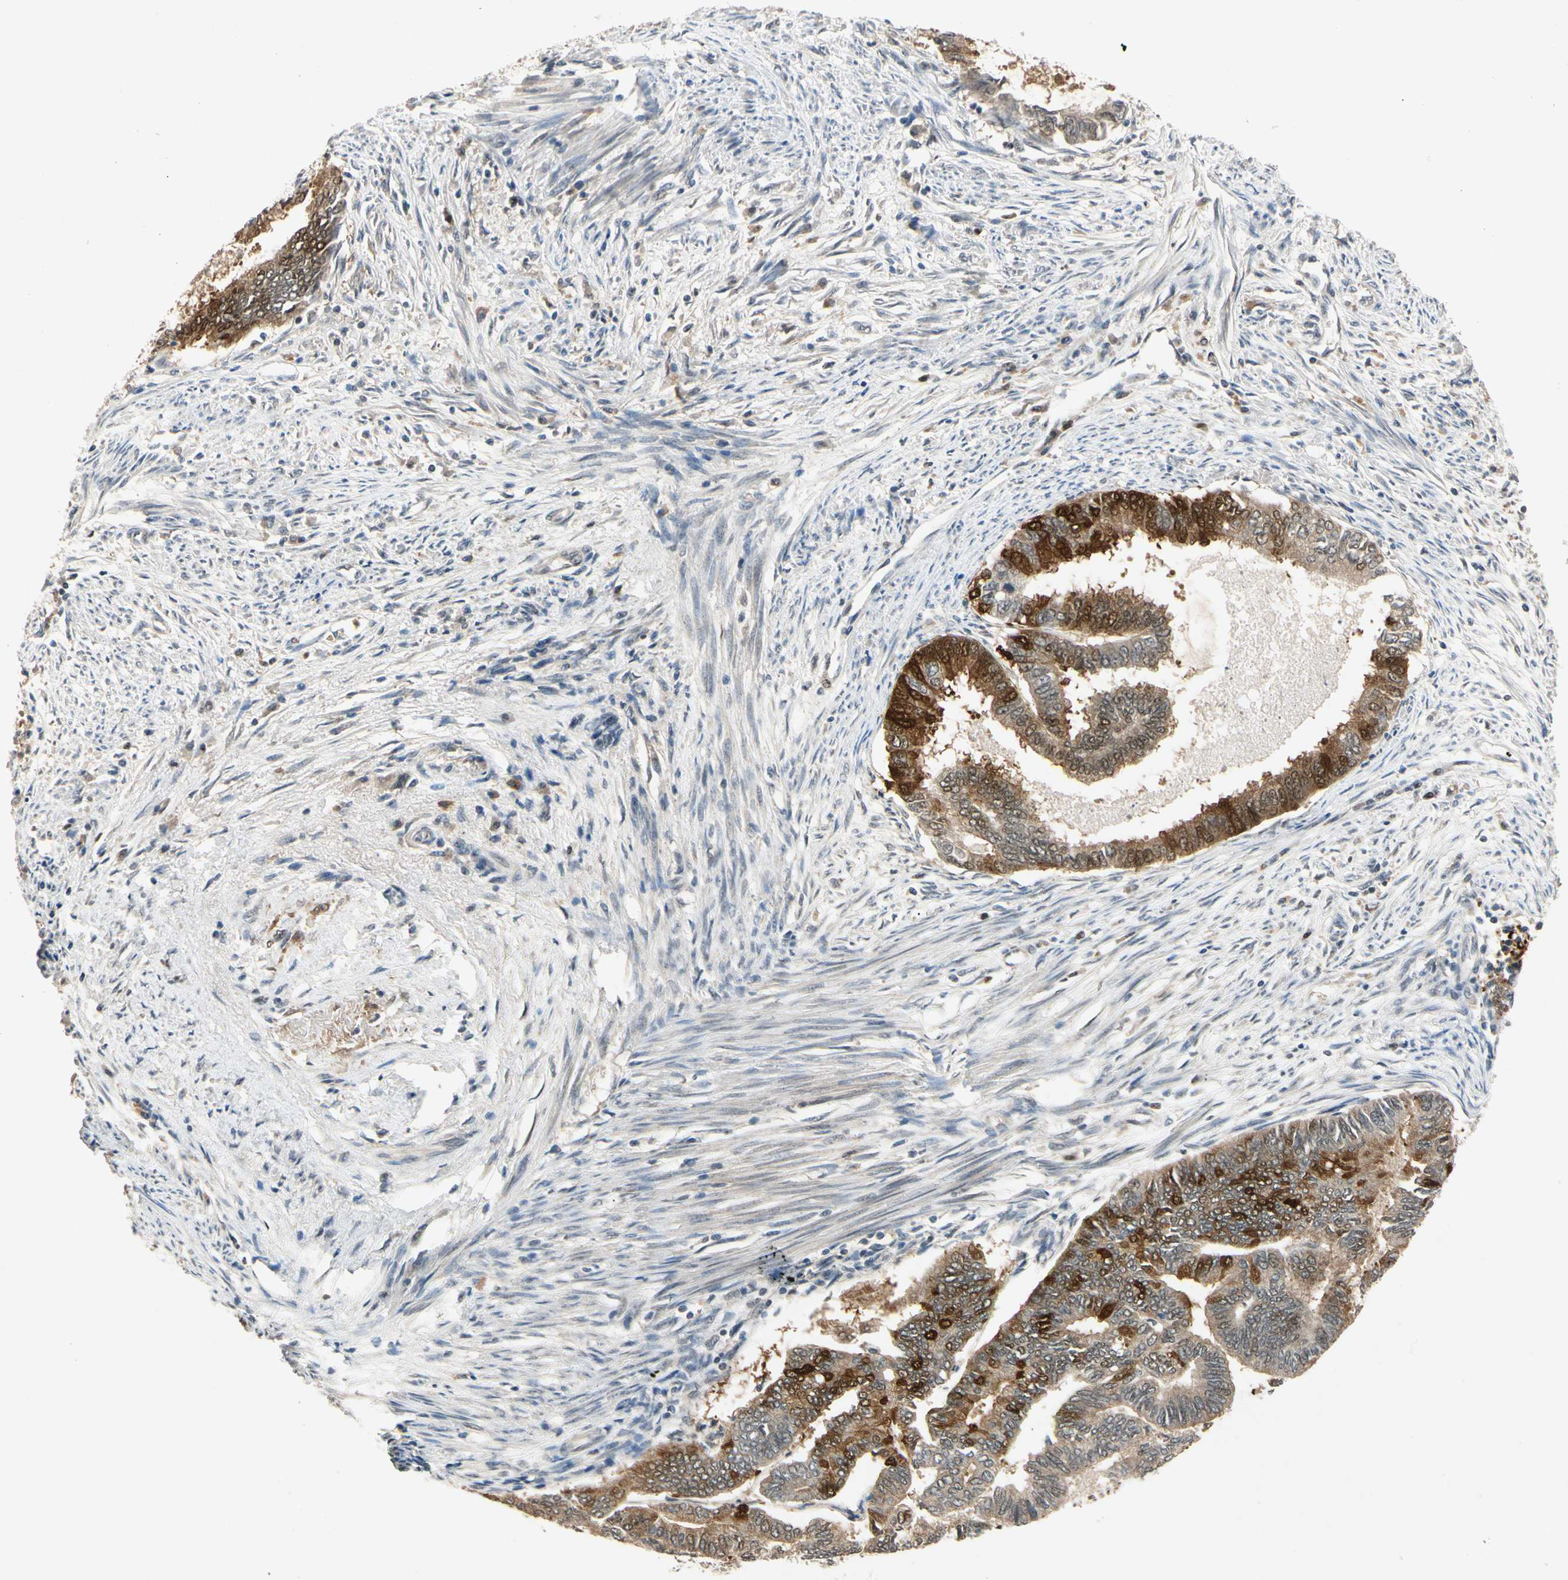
{"staining": {"intensity": "strong", "quantity": ">75%", "location": "cytoplasmic/membranous,nuclear"}, "tissue": "endometrial cancer", "cell_type": "Tumor cells", "image_type": "cancer", "snomed": [{"axis": "morphology", "description": "Adenocarcinoma, NOS"}, {"axis": "topography", "description": "Endometrium"}], "caption": "High-power microscopy captured an IHC micrograph of endometrial adenocarcinoma, revealing strong cytoplasmic/membranous and nuclear positivity in about >75% of tumor cells.", "gene": "RIOX2", "patient": {"sex": "female", "age": 86}}